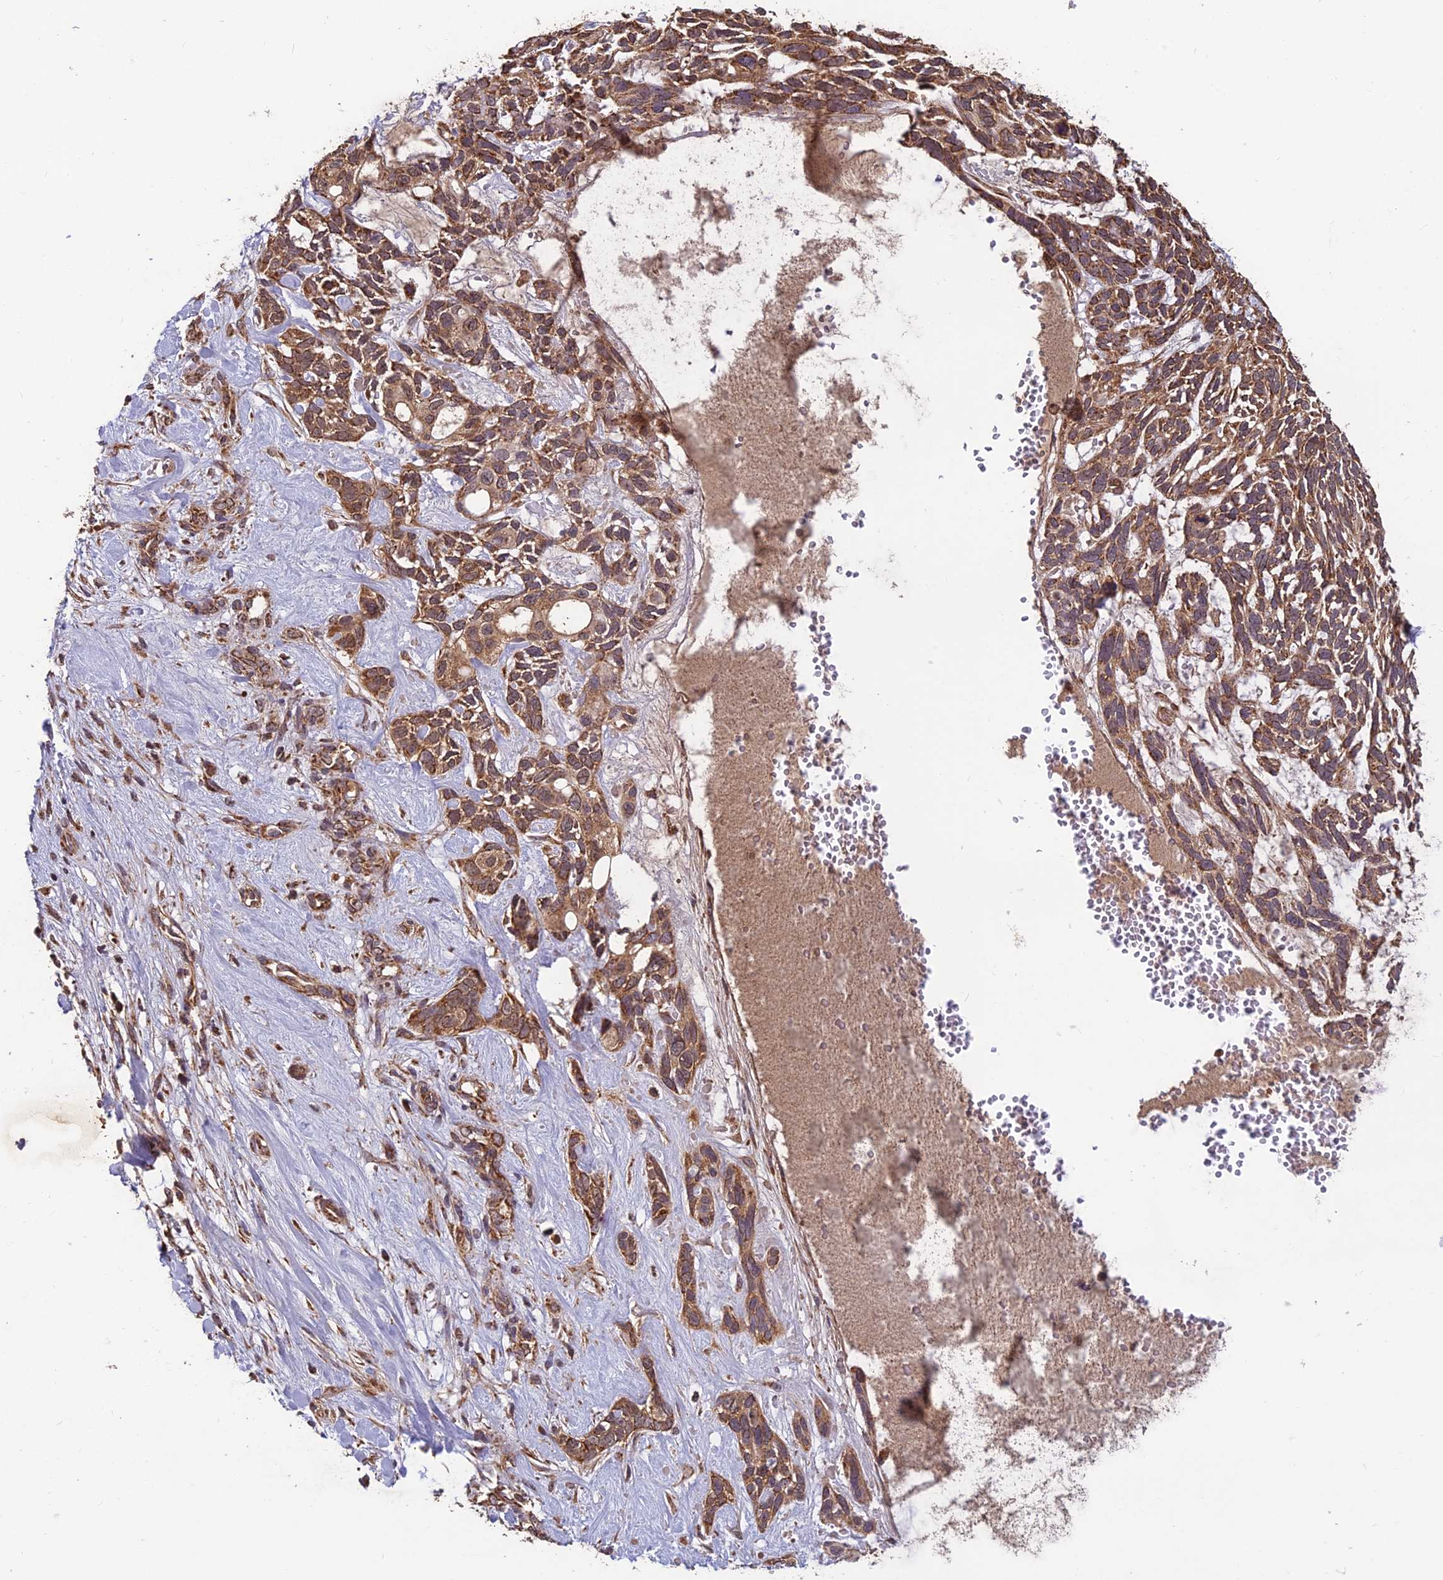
{"staining": {"intensity": "moderate", "quantity": ">75%", "location": "cytoplasmic/membranous"}, "tissue": "skin cancer", "cell_type": "Tumor cells", "image_type": "cancer", "snomed": [{"axis": "morphology", "description": "Basal cell carcinoma"}, {"axis": "topography", "description": "Skin"}], "caption": "Immunohistochemistry photomicrograph of human skin cancer (basal cell carcinoma) stained for a protein (brown), which displays medium levels of moderate cytoplasmic/membranous staining in about >75% of tumor cells.", "gene": "CCDC15", "patient": {"sex": "male", "age": 88}}